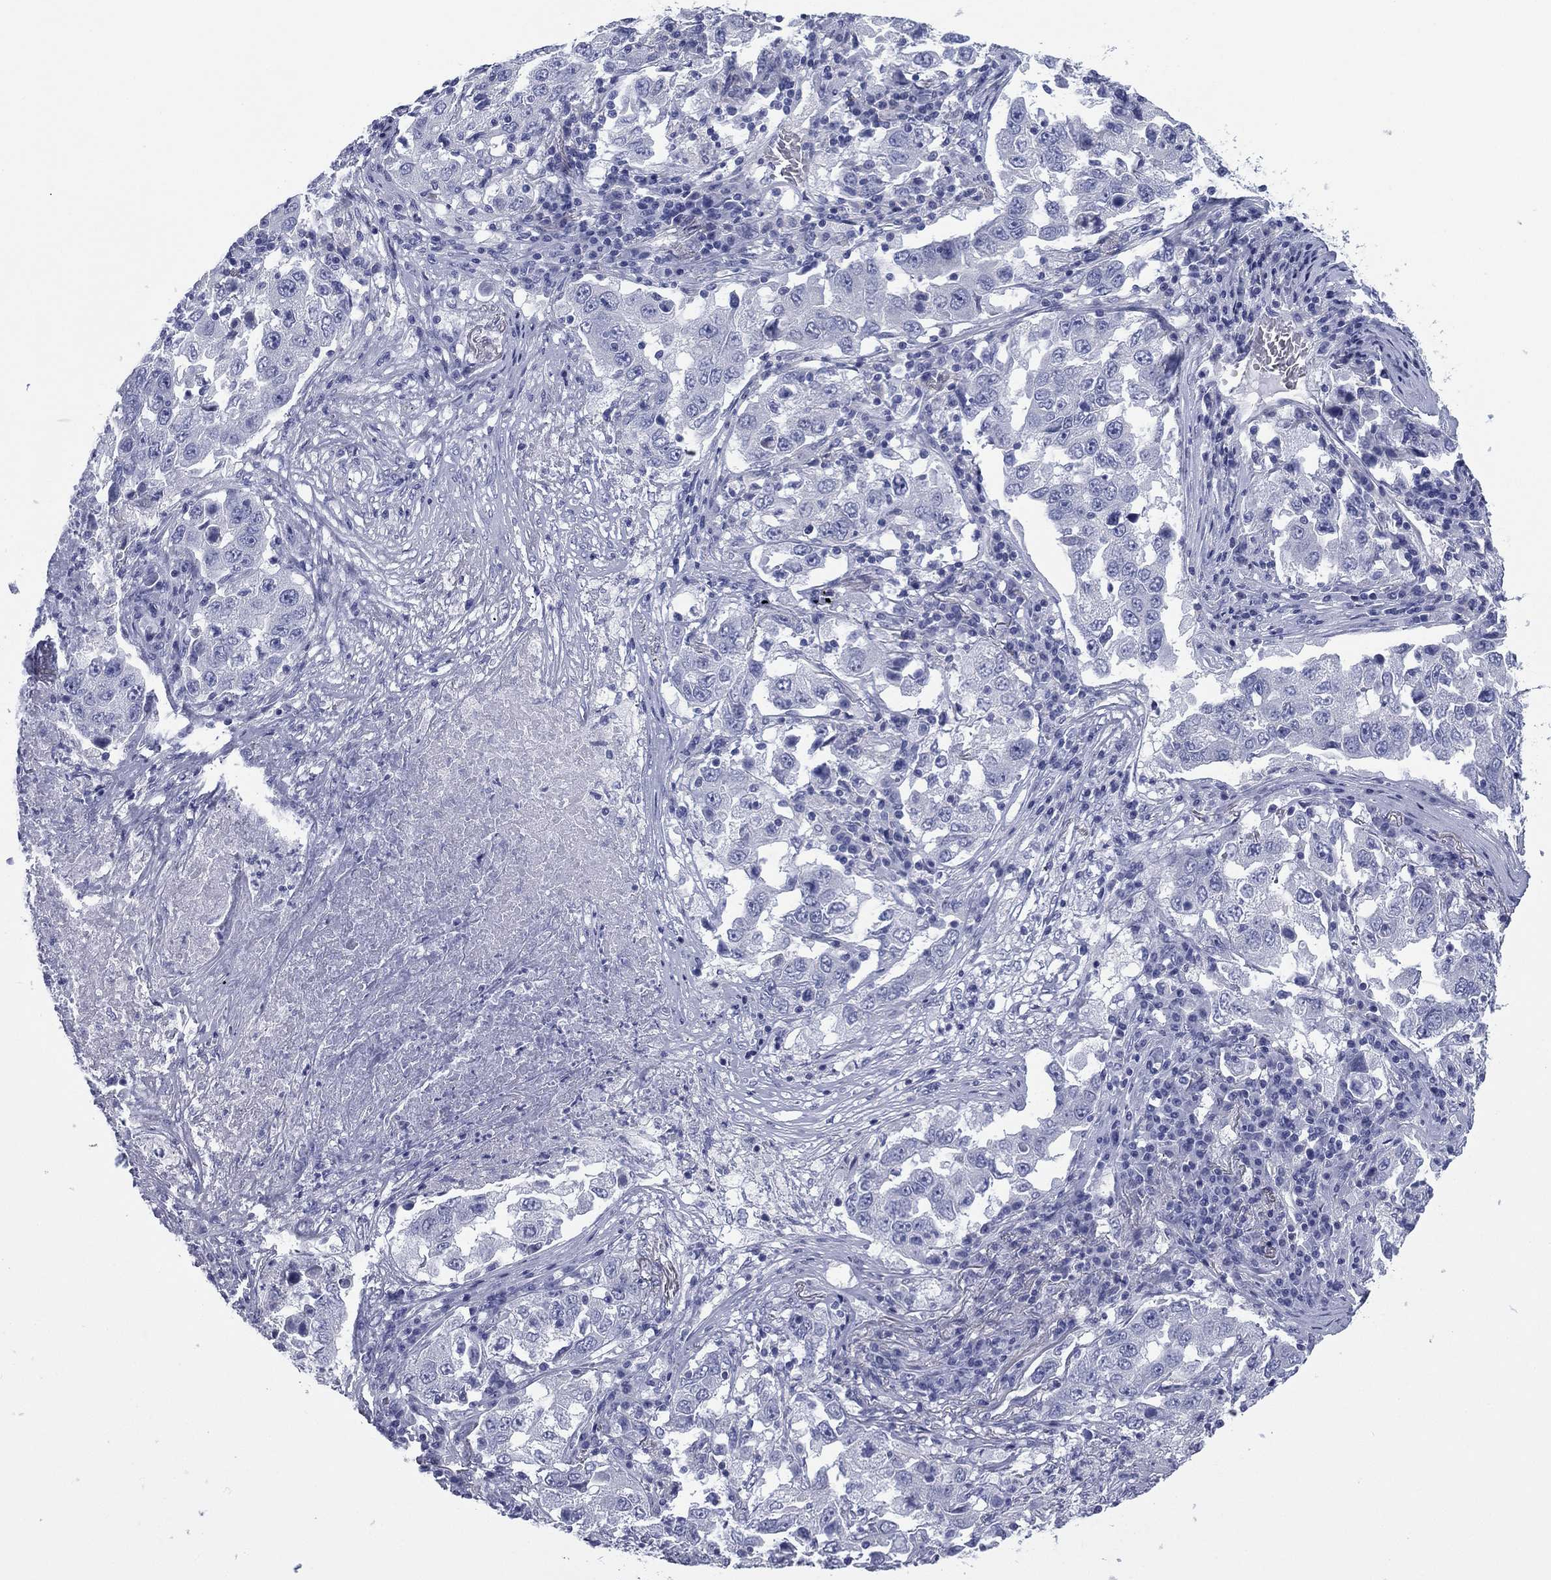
{"staining": {"intensity": "negative", "quantity": "none", "location": "none"}, "tissue": "lung cancer", "cell_type": "Tumor cells", "image_type": "cancer", "snomed": [{"axis": "morphology", "description": "Adenocarcinoma, NOS"}, {"axis": "topography", "description": "Lung"}], "caption": "Immunohistochemical staining of human lung cancer demonstrates no significant expression in tumor cells.", "gene": "FCER2", "patient": {"sex": "male", "age": 73}}